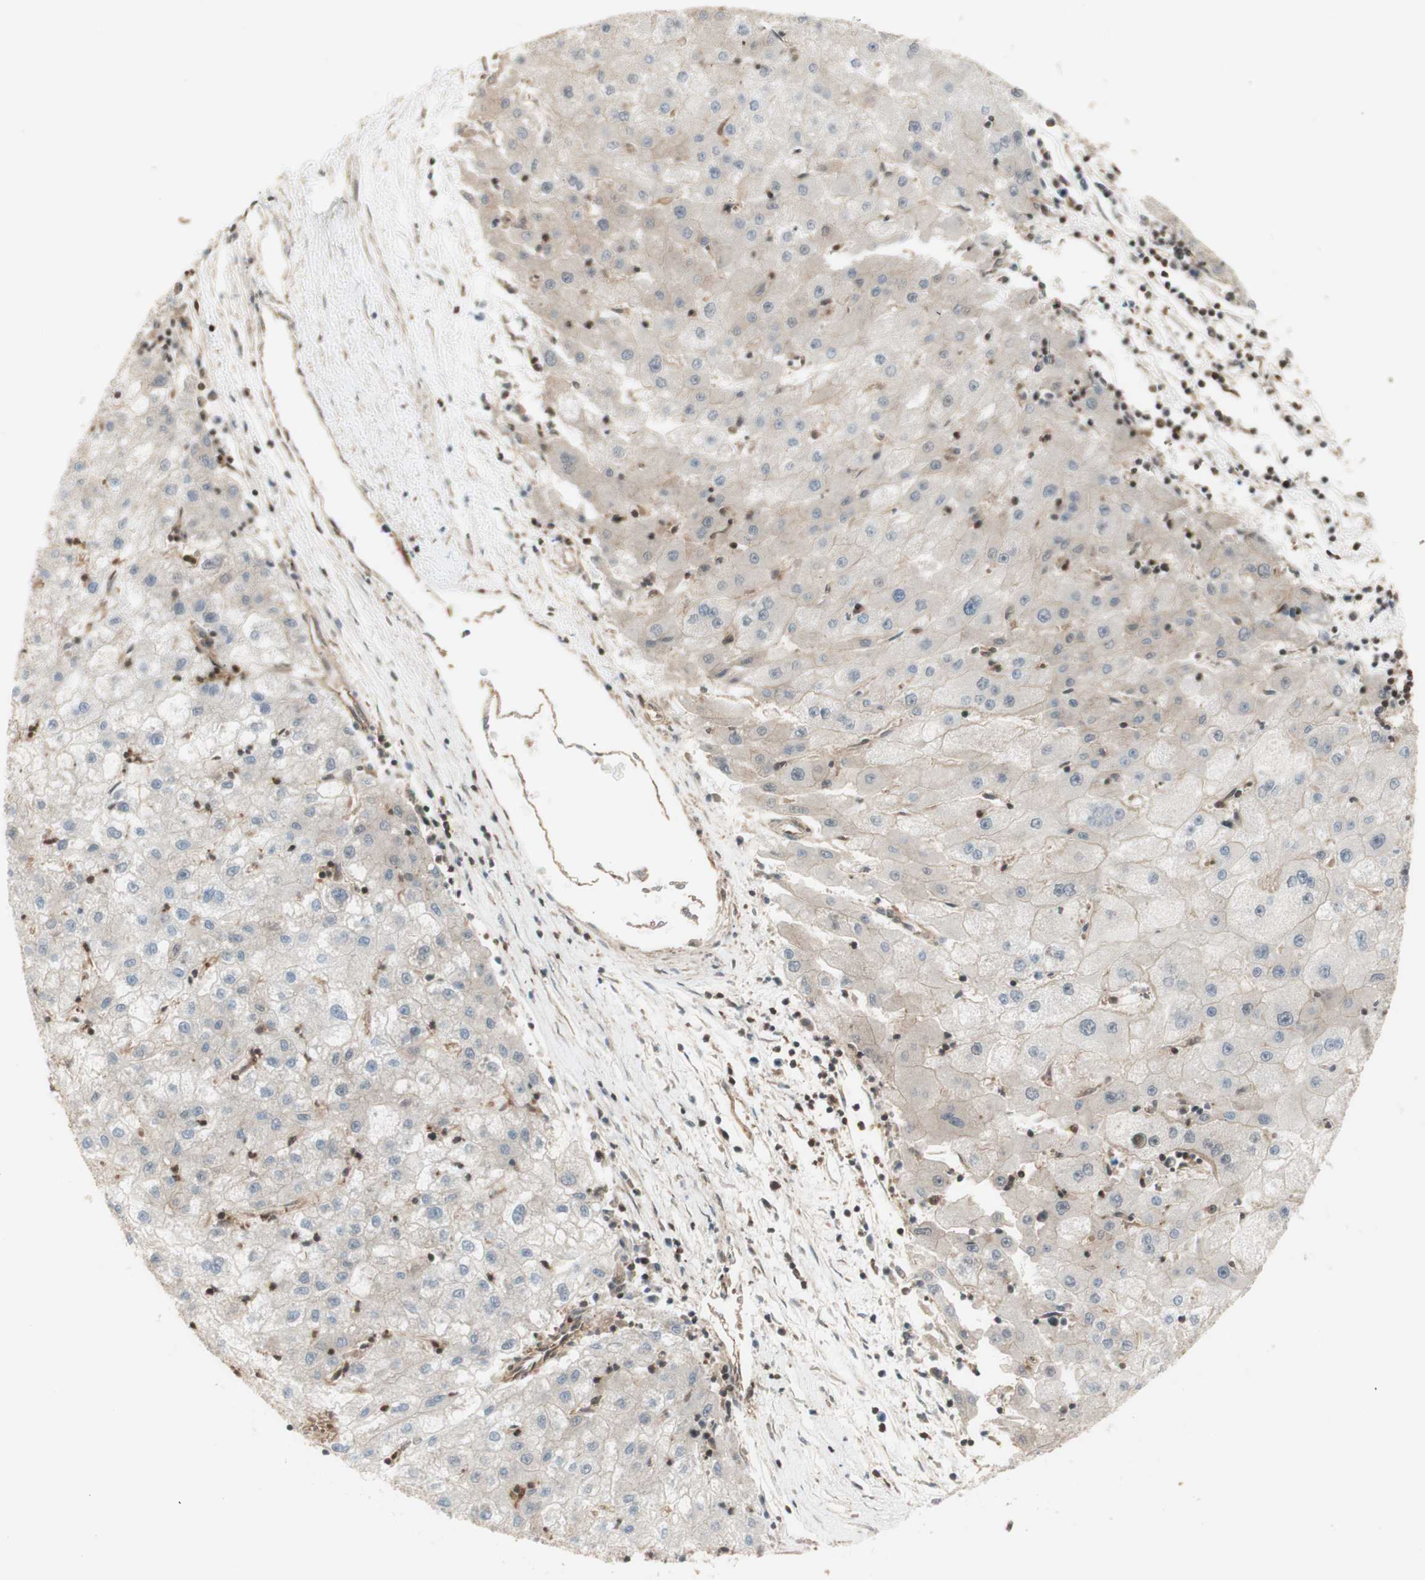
{"staining": {"intensity": "weak", "quantity": "<25%", "location": "cytoplasmic/membranous"}, "tissue": "liver cancer", "cell_type": "Tumor cells", "image_type": "cancer", "snomed": [{"axis": "morphology", "description": "Carcinoma, Hepatocellular, NOS"}, {"axis": "topography", "description": "Liver"}], "caption": "IHC of human hepatocellular carcinoma (liver) reveals no staining in tumor cells.", "gene": "YWHAB", "patient": {"sex": "male", "age": 72}}